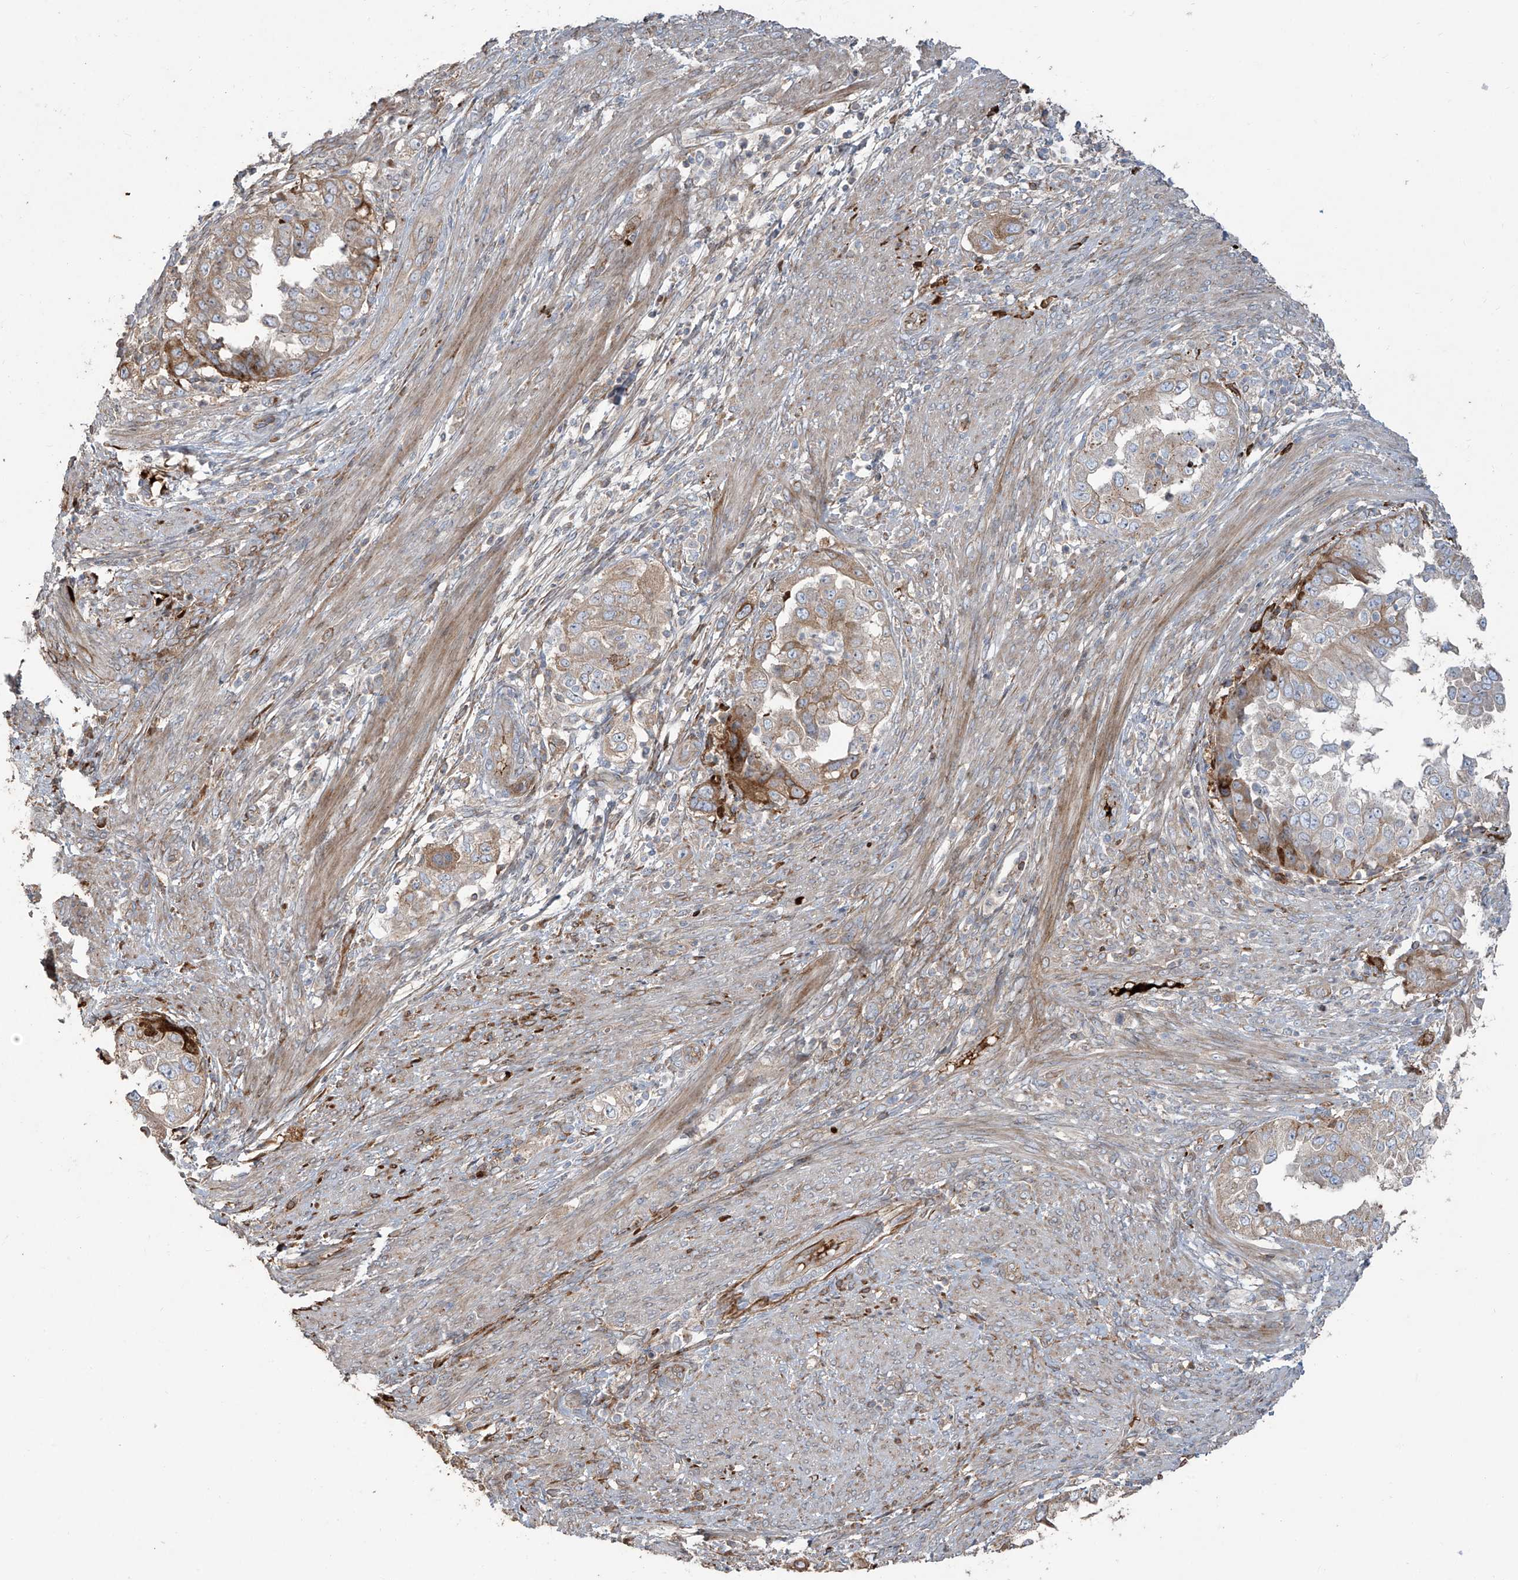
{"staining": {"intensity": "moderate", "quantity": "25%-75%", "location": "cytoplasmic/membranous"}, "tissue": "endometrial cancer", "cell_type": "Tumor cells", "image_type": "cancer", "snomed": [{"axis": "morphology", "description": "Adenocarcinoma, NOS"}, {"axis": "topography", "description": "Endometrium"}], "caption": "Endometrial adenocarcinoma tissue shows moderate cytoplasmic/membranous expression in approximately 25%-75% of tumor cells The staining was performed using DAB, with brown indicating positive protein expression. Nuclei are stained blue with hematoxylin.", "gene": "ABTB1", "patient": {"sex": "female", "age": 85}}